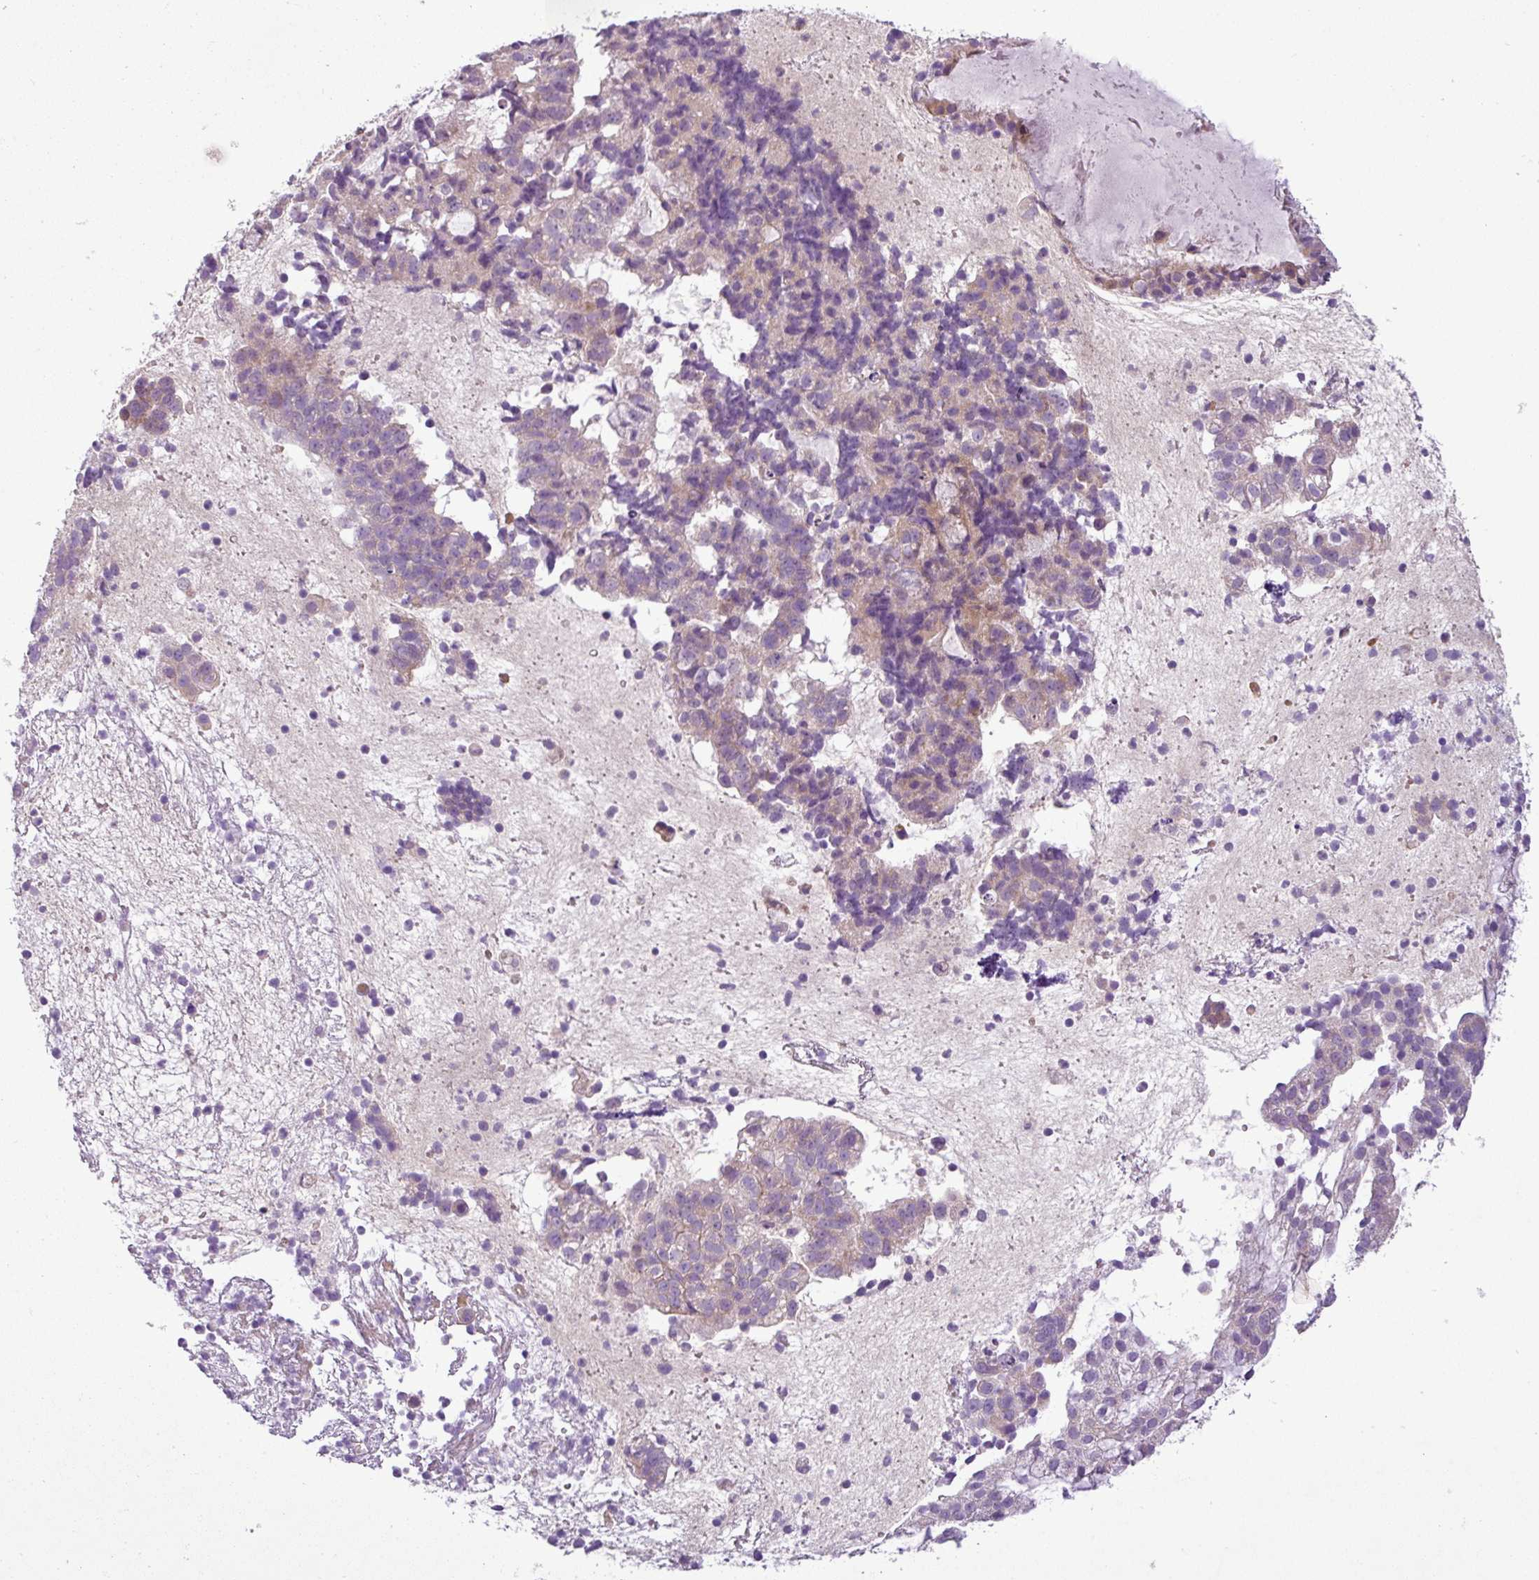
{"staining": {"intensity": "weak", "quantity": "25%-75%", "location": "cytoplasmic/membranous"}, "tissue": "endometrial cancer", "cell_type": "Tumor cells", "image_type": "cancer", "snomed": [{"axis": "morphology", "description": "Adenocarcinoma, NOS"}, {"axis": "topography", "description": "Endometrium"}], "caption": "IHC (DAB) staining of human endometrial cancer (adenocarcinoma) shows weak cytoplasmic/membranous protein staining in approximately 25%-75% of tumor cells.", "gene": "MOCS3", "patient": {"sex": "female", "age": 76}}